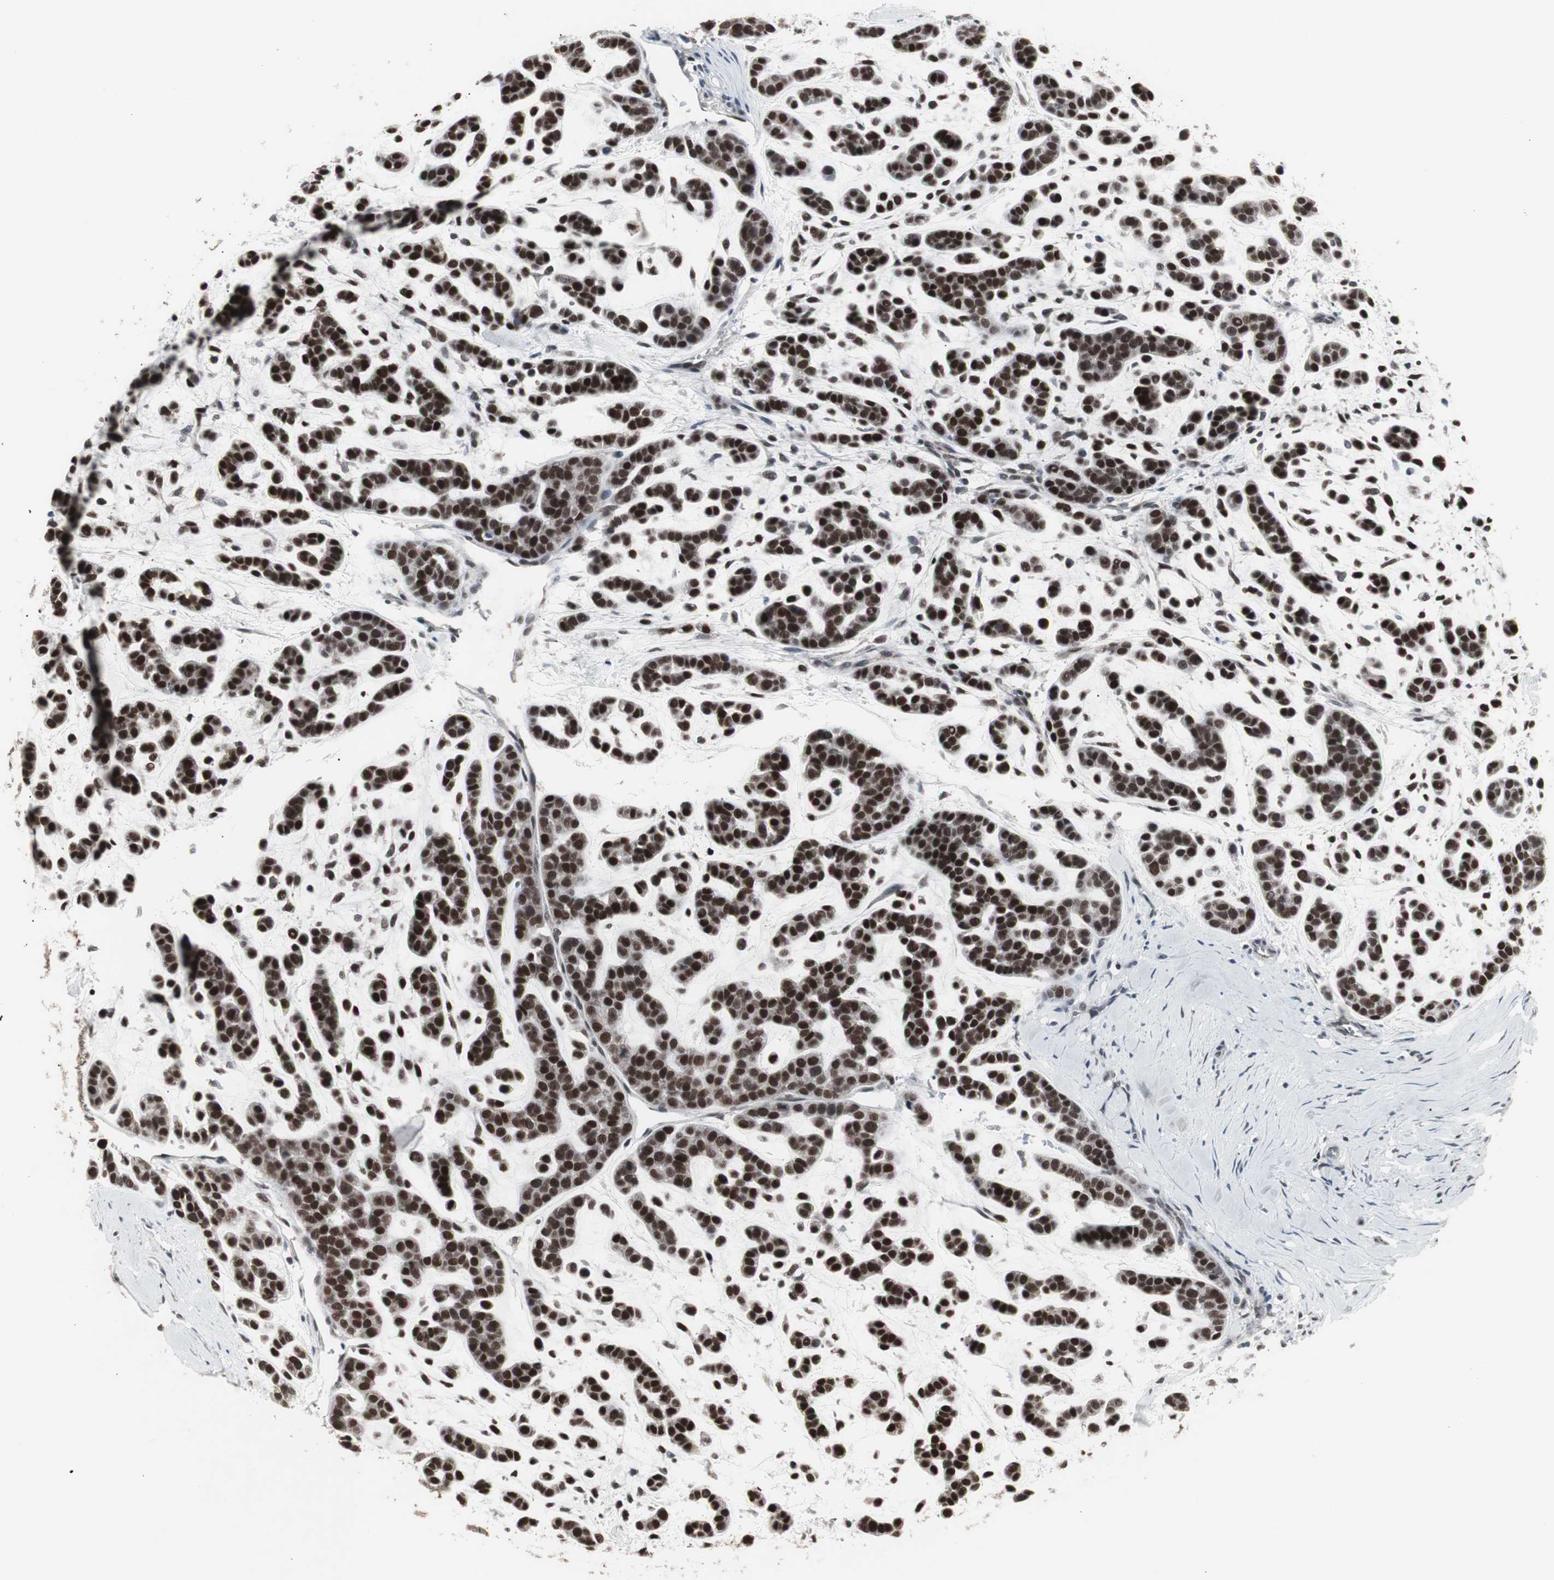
{"staining": {"intensity": "strong", "quantity": ">75%", "location": "nuclear"}, "tissue": "head and neck cancer", "cell_type": "Tumor cells", "image_type": "cancer", "snomed": [{"axis": "morphology", "description": "Adenocarcinoma, NOS"}, {"axis": "morphology", "description": "Adenoma, NOS"}, {"axis": "topography", "description": "Head-Neck"}], "caption": "This histopathology image demonstrates IHC staining of human head and neck cancer (adenocarcinoma), with high strong nuclear expression in about >75% of tumor cells.", "gene": "RXRA", "patient": {"sex": "female", "age": 55}}